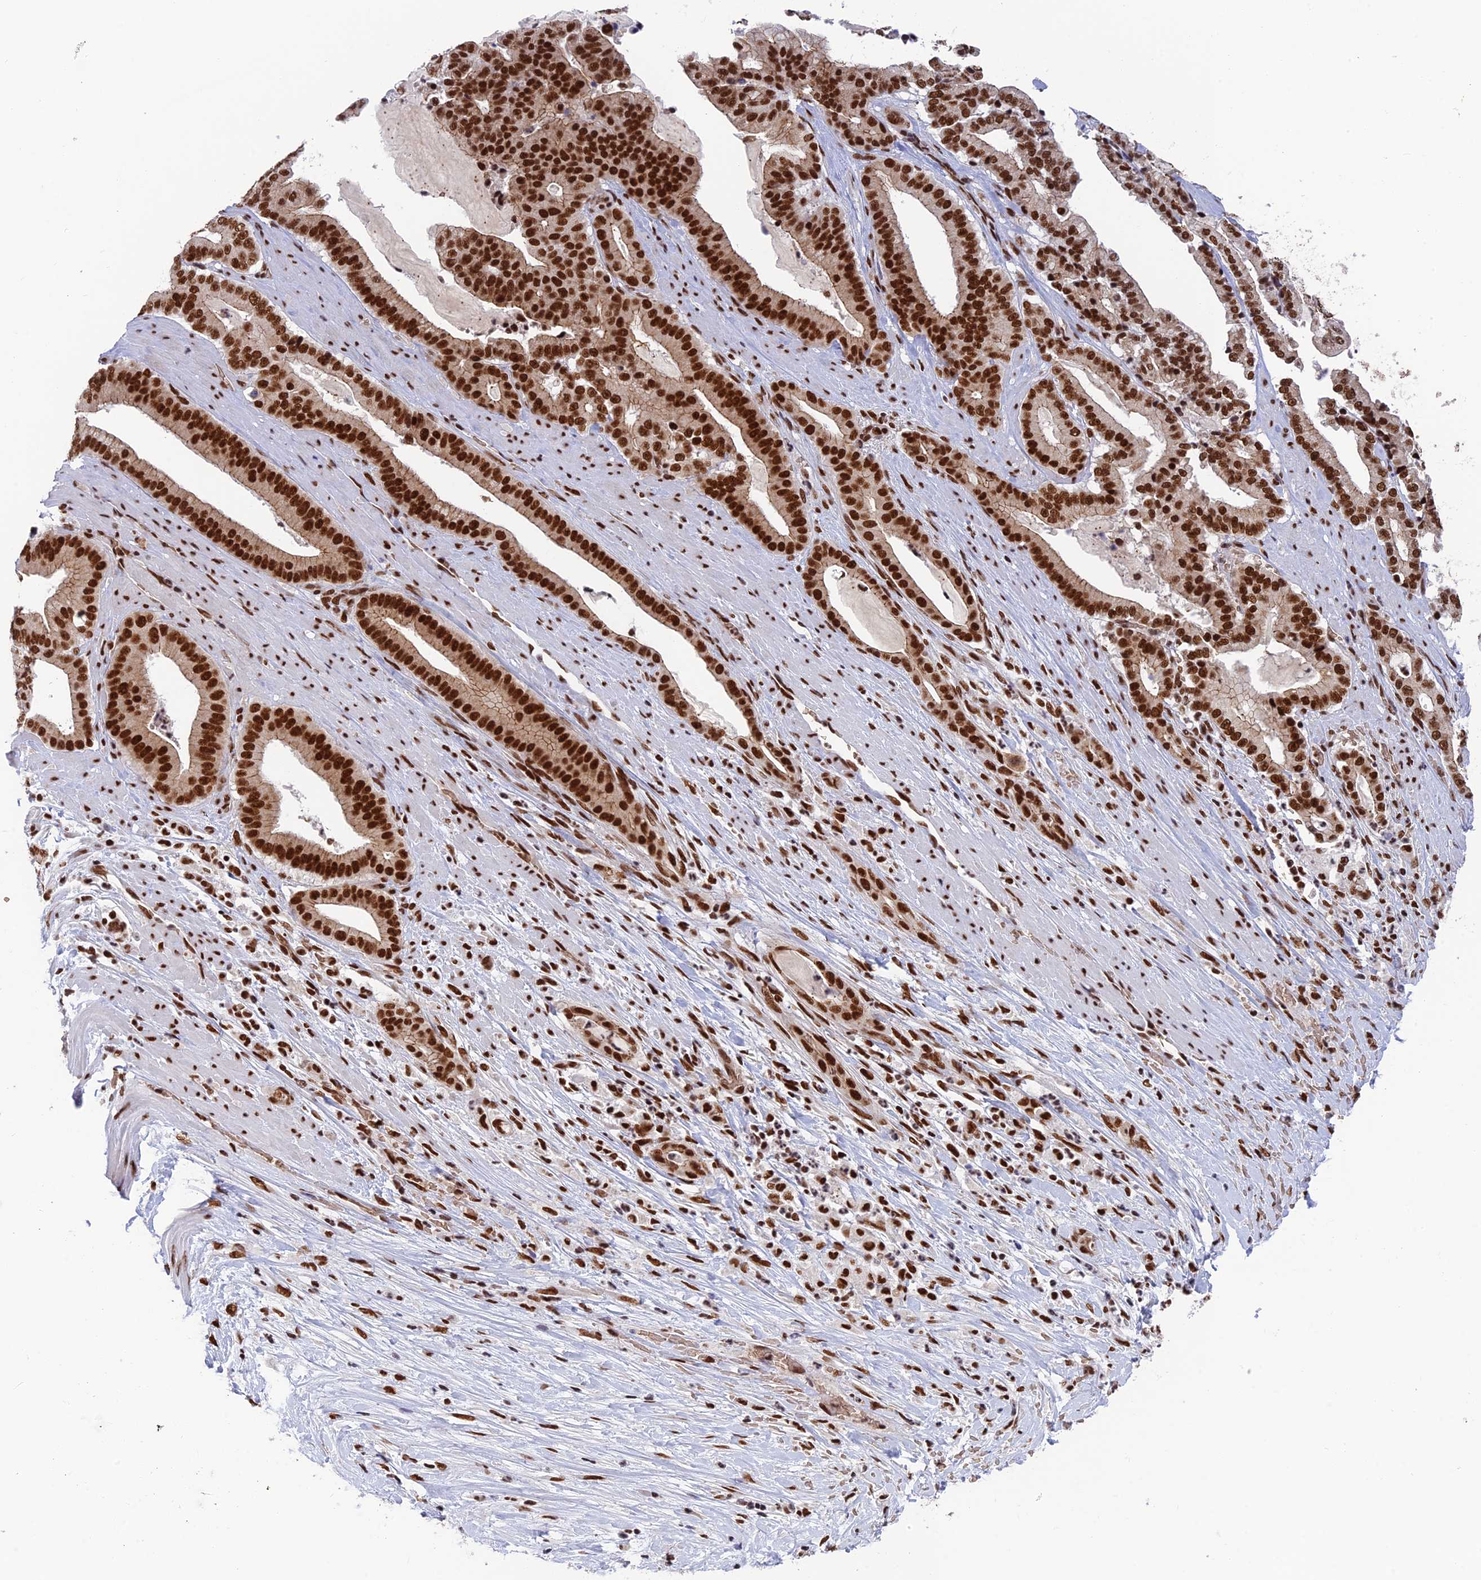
{"staining": {"intensity": "strong", "quantity": ">75%", "location": "nuclear"}, "tissue": "pancreatic cancer", "cell_type": "Tumor cells", "image_type": "cancer", "snomed": [{"axis": "morphology", "description": "Adenocarcinoma, NOS"}, {"axis": "topography", "description": "Pancreas"}], "caption": "Immunohistochemistry (IHC) histopathology image of human pancreatic adenocarcinoma stained for a protein (brown), which exhibits high levels of strong nuclear staining in approximately >75% of tumor cells.", "gene": "EEF1AKMT3", "patient": {"sex": "male", "age": 63}}